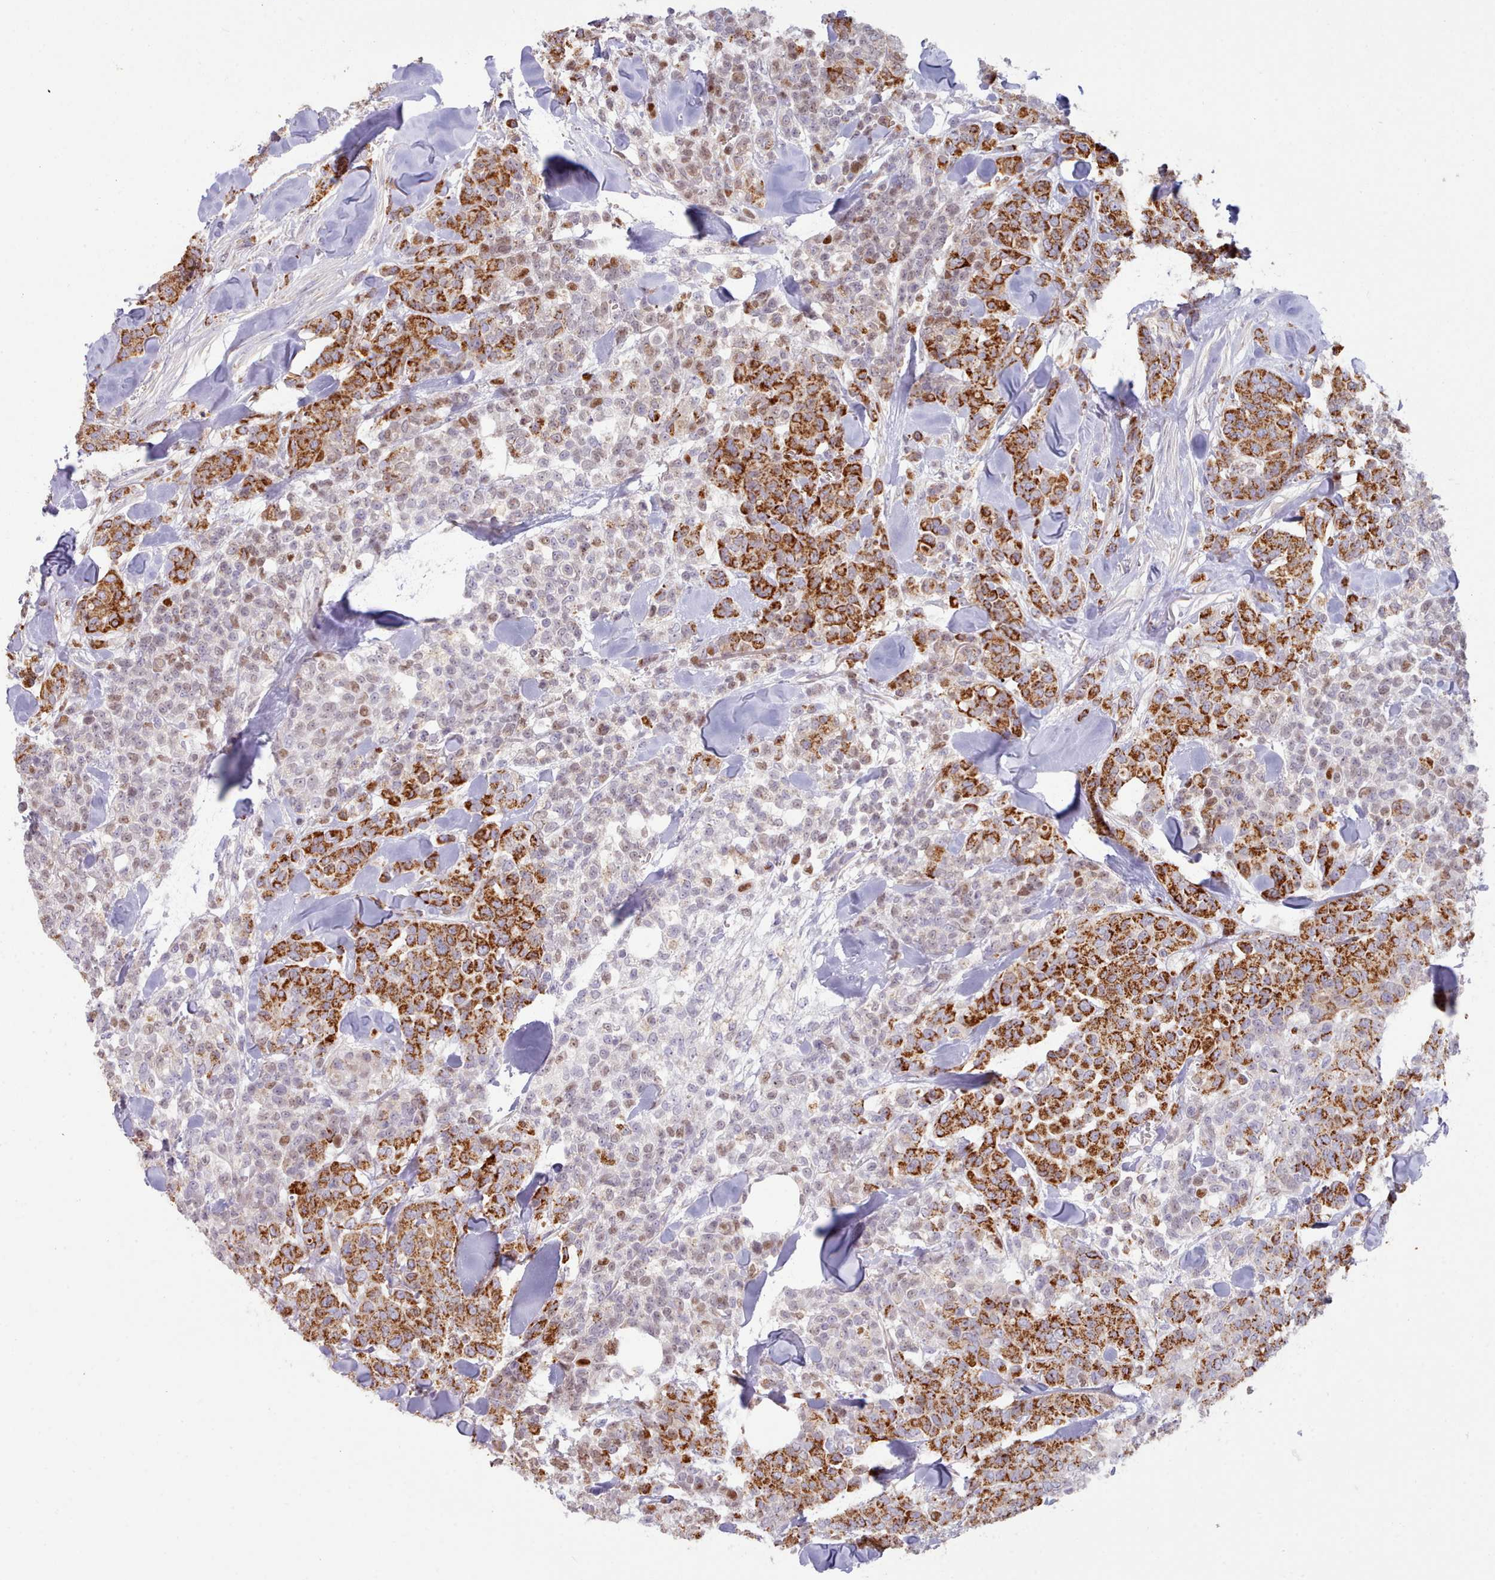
{"staining": {"intensity": "strong", "quantity": "25%-75%", "location": "cytoplasmic/membranous"}, "tissue": "breast cancer", "cell_type": "Tumor cells", "image_type": "cancer", "snomed": [{"axis": "morphology", "description": "Lobular carcinoma"}, {"axis": "topography", "description": "Breast"}], "caption": "DAB (3,3'-diaminobenzidine) immunohistochemical staining of lobular carcinoma (breast) shows strong cytoplasmic/membranous protein staining in approximately 25%-75% of tumor cells. (IHC, brightfield microscopy, high magnification).", "gene": "HSDL2", "patient": {"sex": "female", "age": 91}}